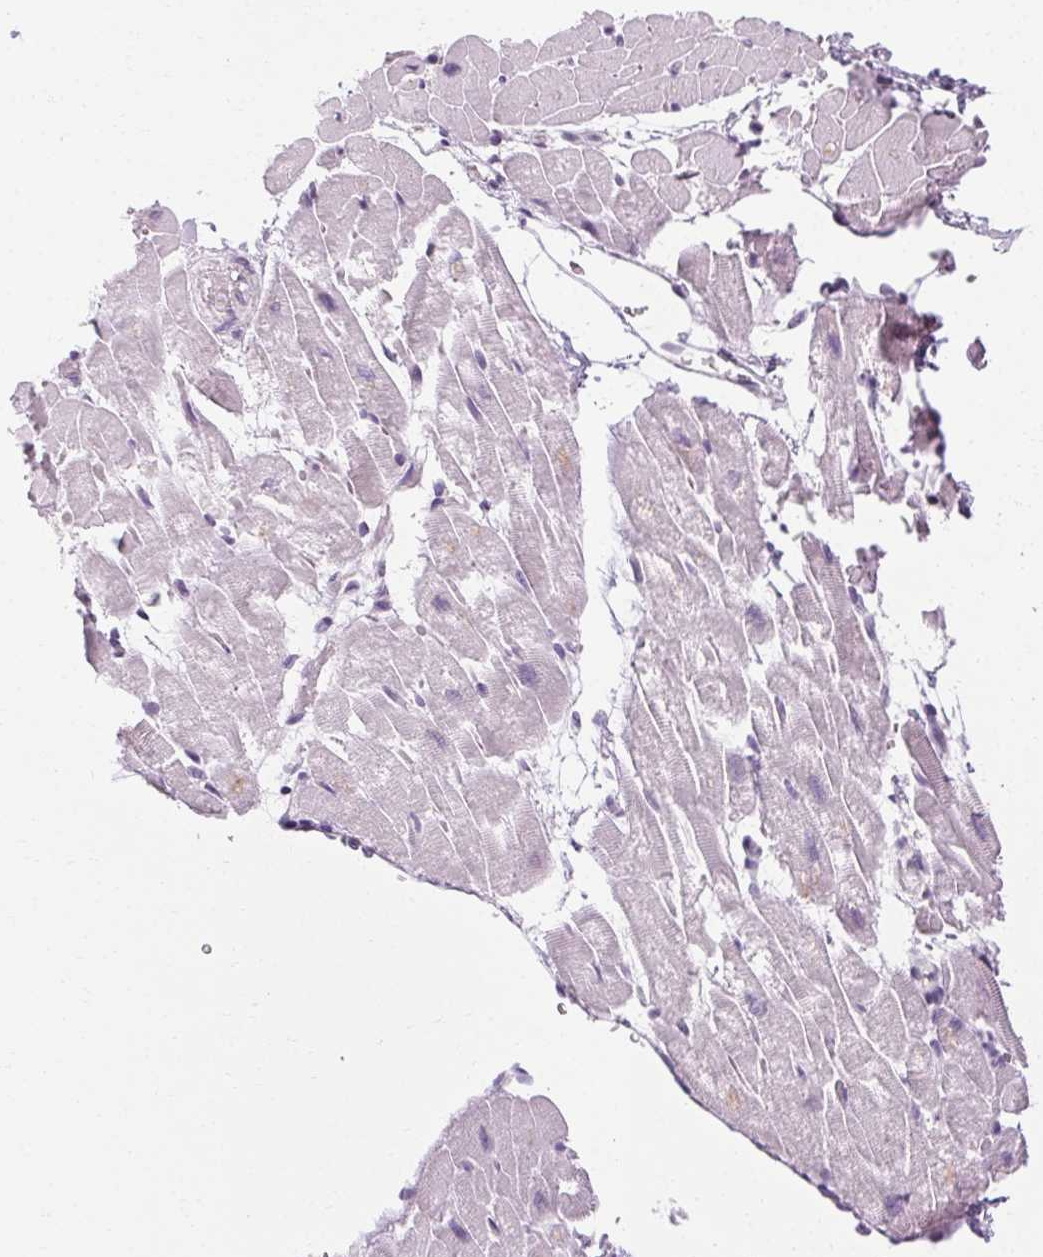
{"staining": {"intensity": "negative", "quantity": "none", "location": "none"}, "tissue": "heart muscle", "cell_type": "Cardiomyocytes", "image_type": "normal", "snomed": [{"axis": "morphology", "description": "Normal tissue, NOS"}, {"axis": "topography", "description": "Heart"}], "caption": "Cardiomyocytes are negative for protein expression in normal human heart muscle. (DAB (3,3'-diaminobenzidine) immunohistochemistry (IHC) visualized using brightfield microscopy, high magnification).", "gene": "POMC", "patient": {"sex": "male", "age": 37}}